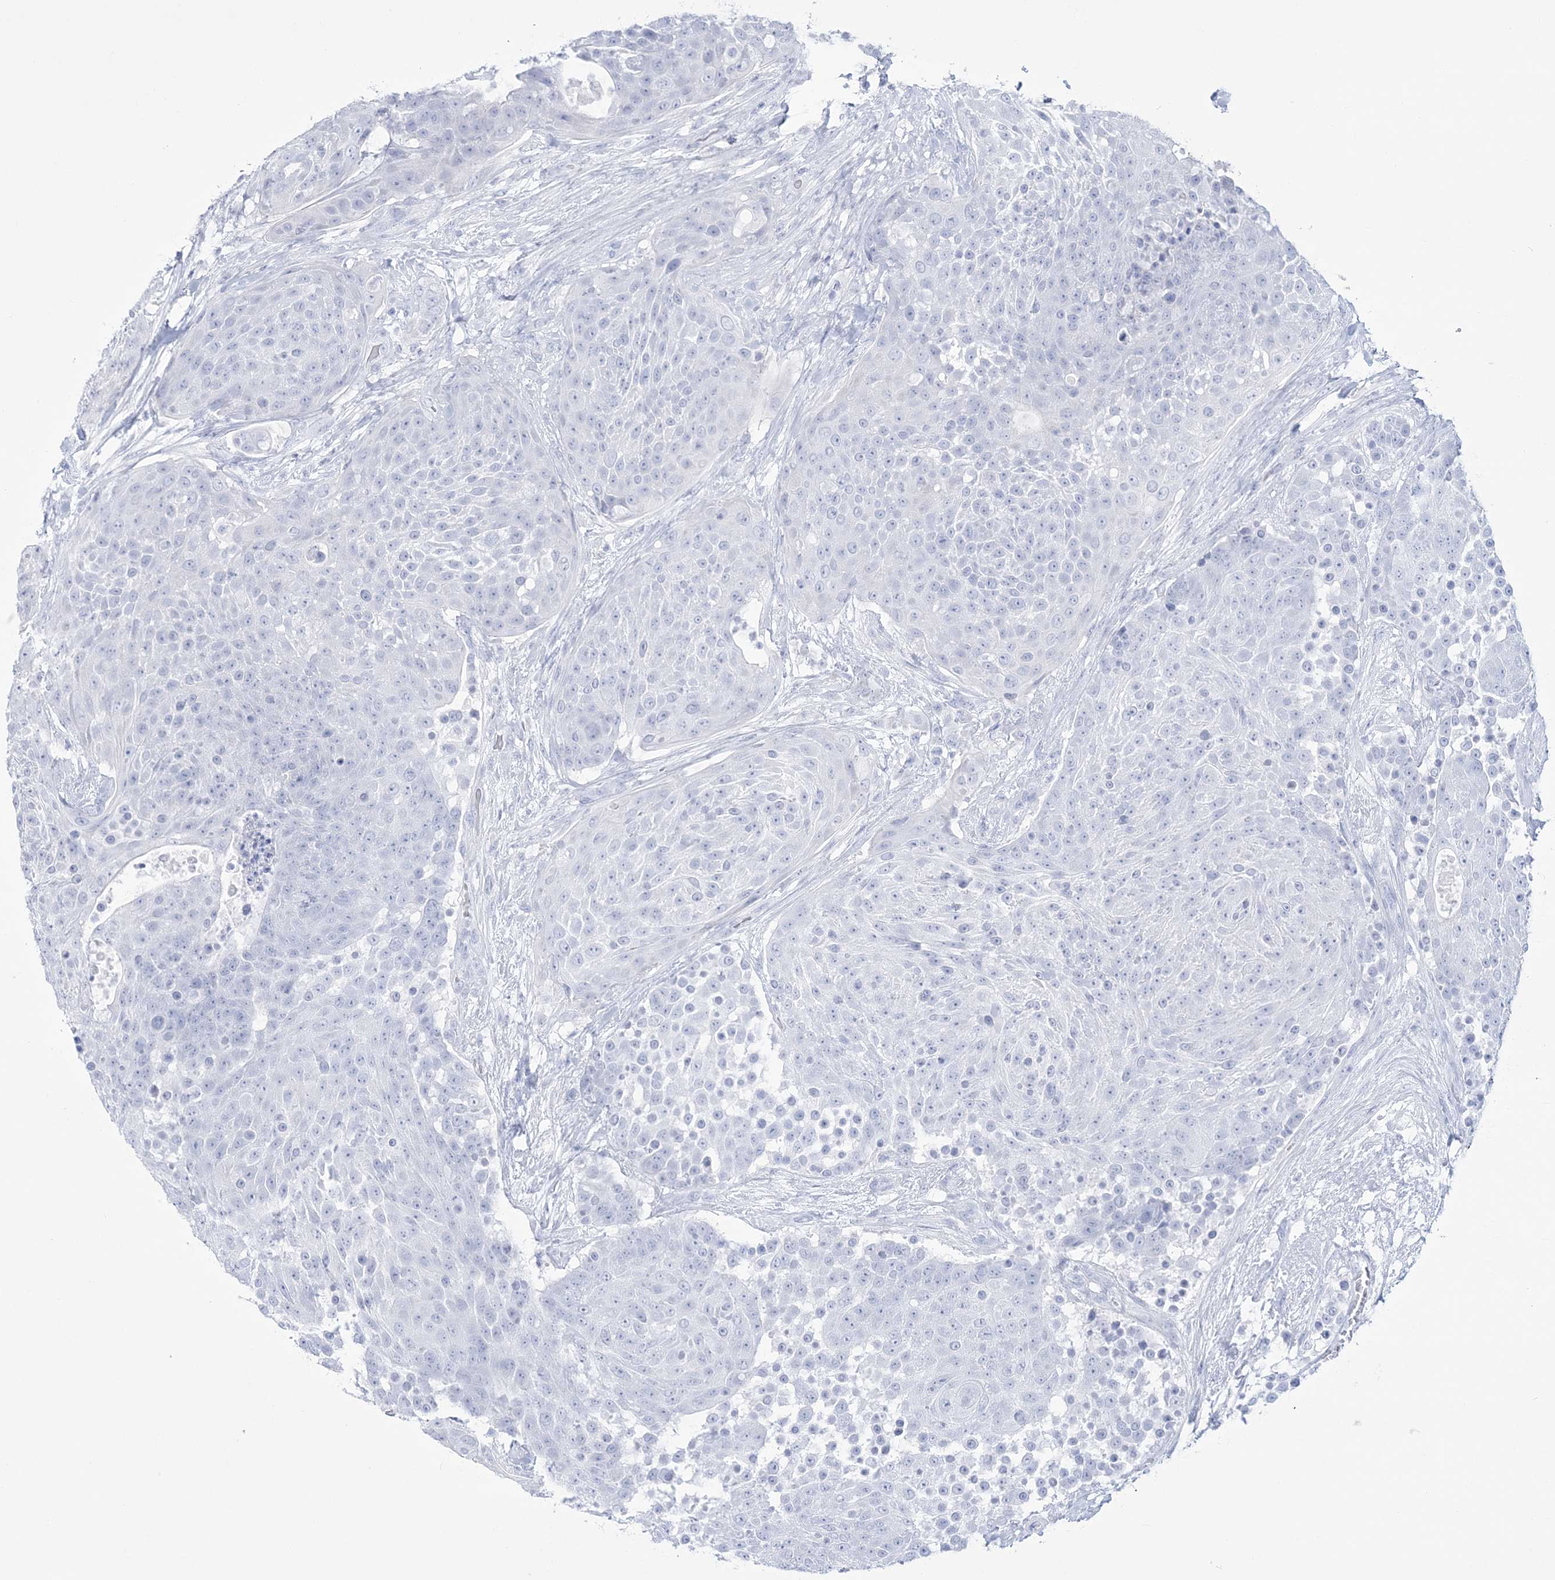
{"staining": {"intensity": "negative", "quantity": "none", "location": "none"}, "tissue": "urothelial cancer", "cell_type": "Tumor cells", "image_type": "cancer", "snomed": [{"axis": "morphology", "description": "Urothelial carcinoma, High grade"}, {"axis": "topography", "description": "Urinary bladder"}], "caption": "A photomicrograph of human high-grade urothelial carcinoma is negative for staining in tumor cells.", "gene": "RBP2", "patient": {"sex": "female", "age": 63}}